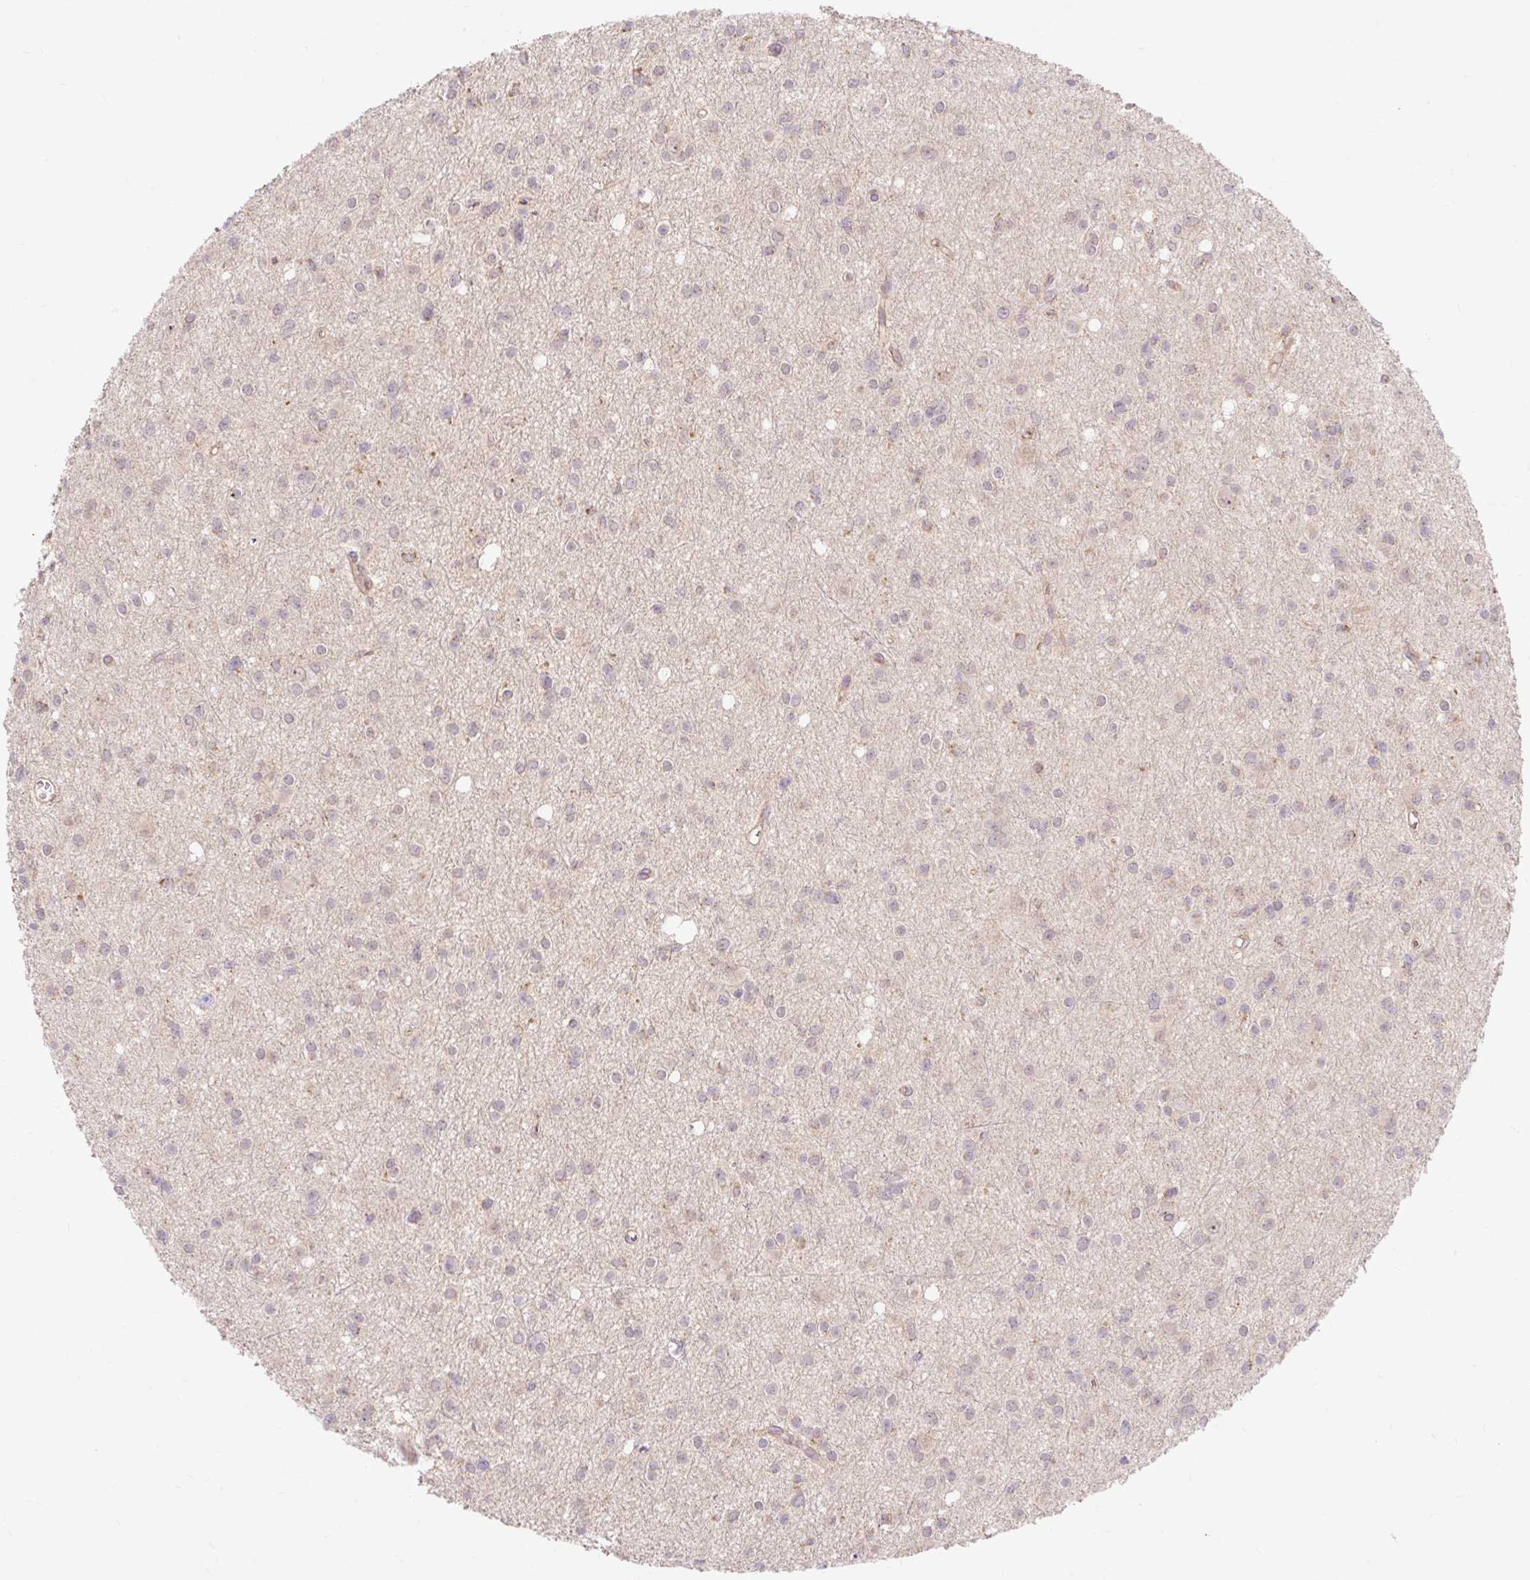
{"staining": {"intensity": "negative", "quantity": "none", "location": "none"}, "tissue": "glioma", "cell_type": "Tumor cells", "image_type": "cancer", "snomed": [{"axis": "morphology", "description": "Glioma, malignant, High grade"}, {"axis": "topography", "description": "Brain"}], "caption": "Malignant glioma (high-grade) stained for a protein using immunohistochemistry (IHC) demonstrates no staining tumor cells.", "gene": "TRIAP1", "patient": {"sex": "male", "age": 23}}